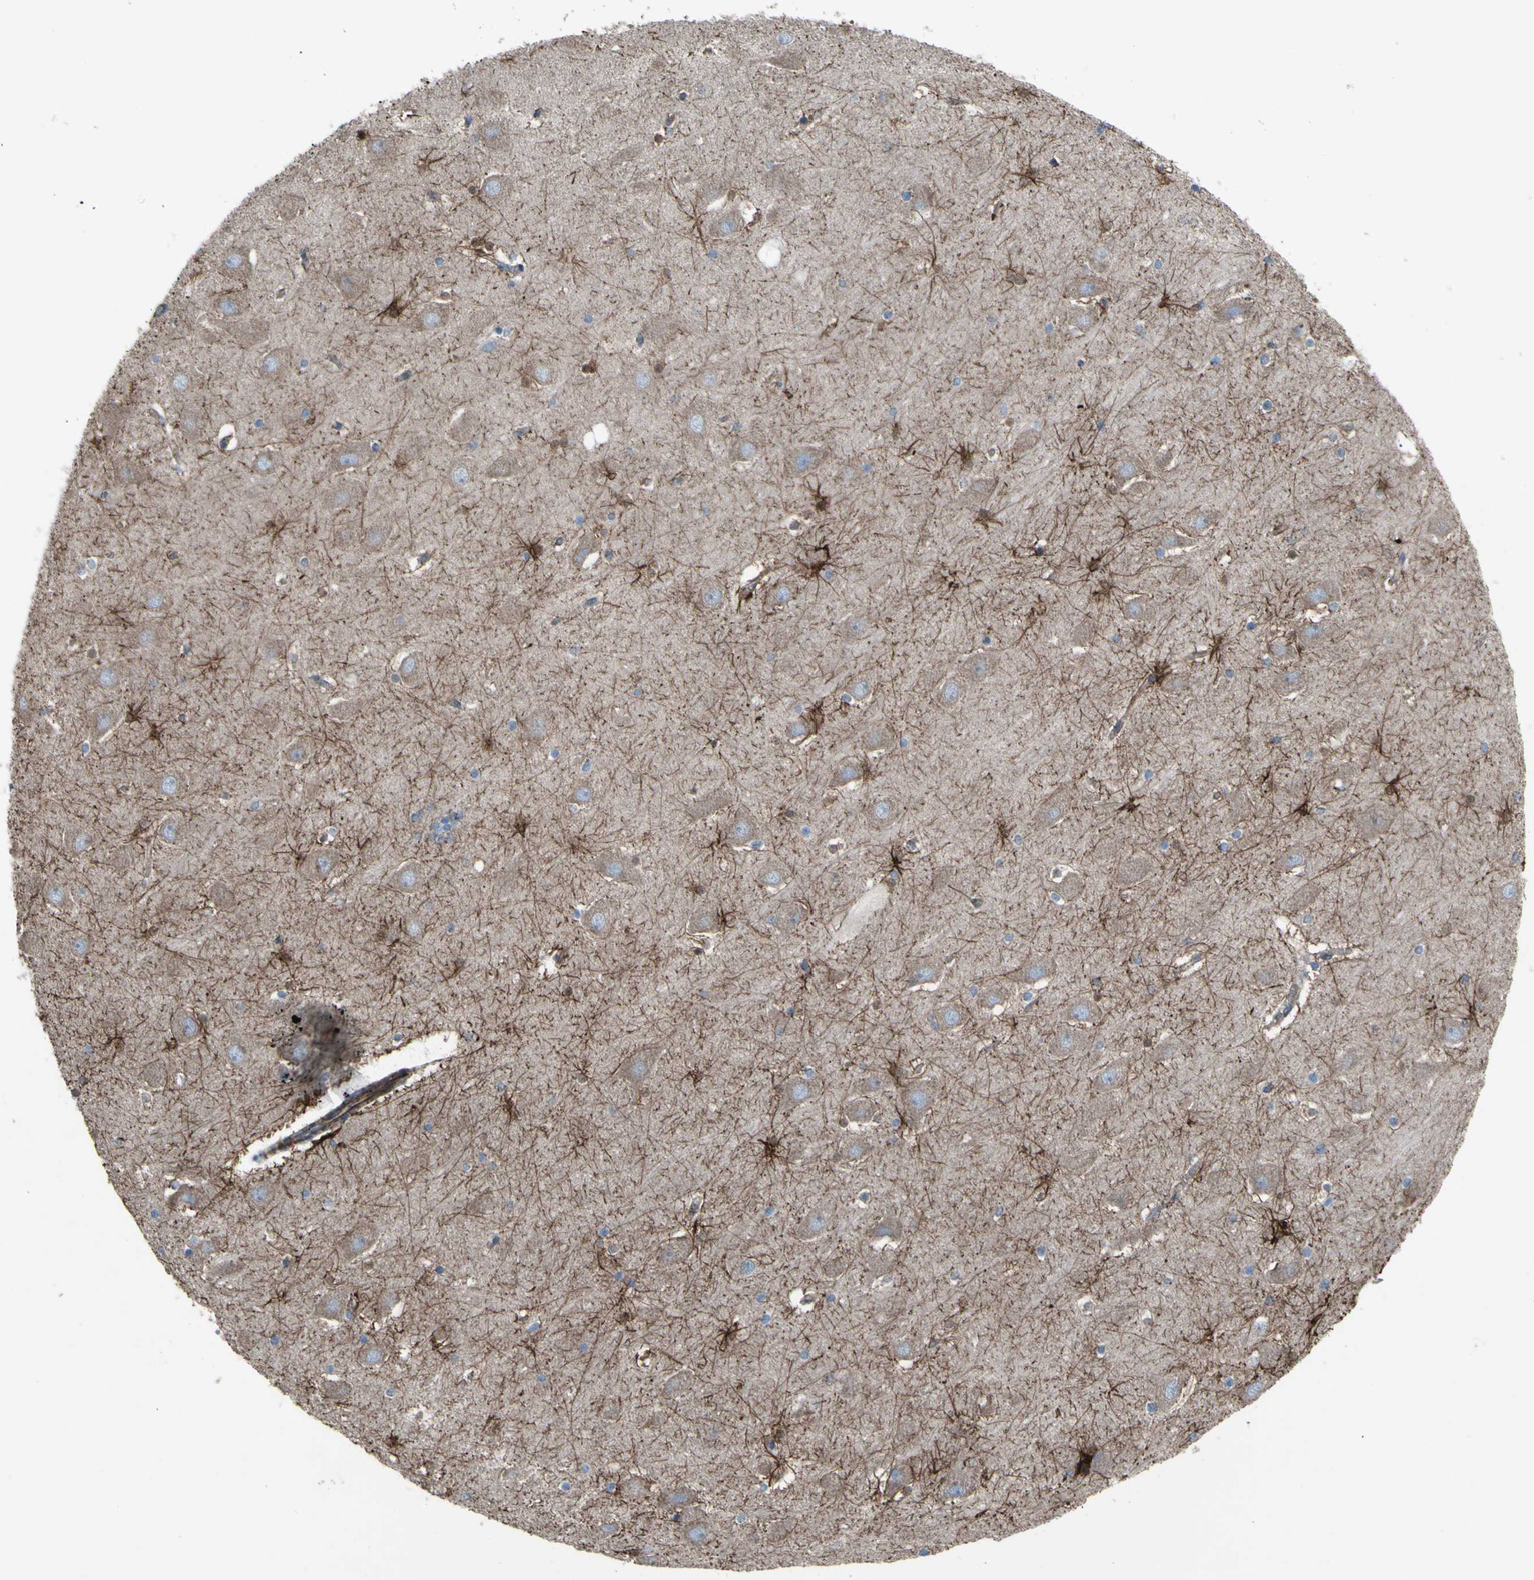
{"staining": {"intensity": "strong", "quantity": "<25%", "location": "cytoplasmic/membranous"}, "tissue": "hippocampus", "cell_type": "Glial cells", "image_type": "normal", "snomed": [{"axis": "morphology", "description": "Normal tissue, NOS"}, {"axis": "topography", "description": "Hippocampus"}], "caption": "High-magnification brightfield microscopy of normal hippocampus stained with DAB (3,3'-diaminobenzidine) (brown) and counterstained with hematoxylin (blue). glial cells exhibit strong cytoplasmic/membranous positivity is present in approximately<25% of cells. Nuclei are stained in blue.", "gene": "EMC7", "patient": {"sex": "male", "age": 45}}